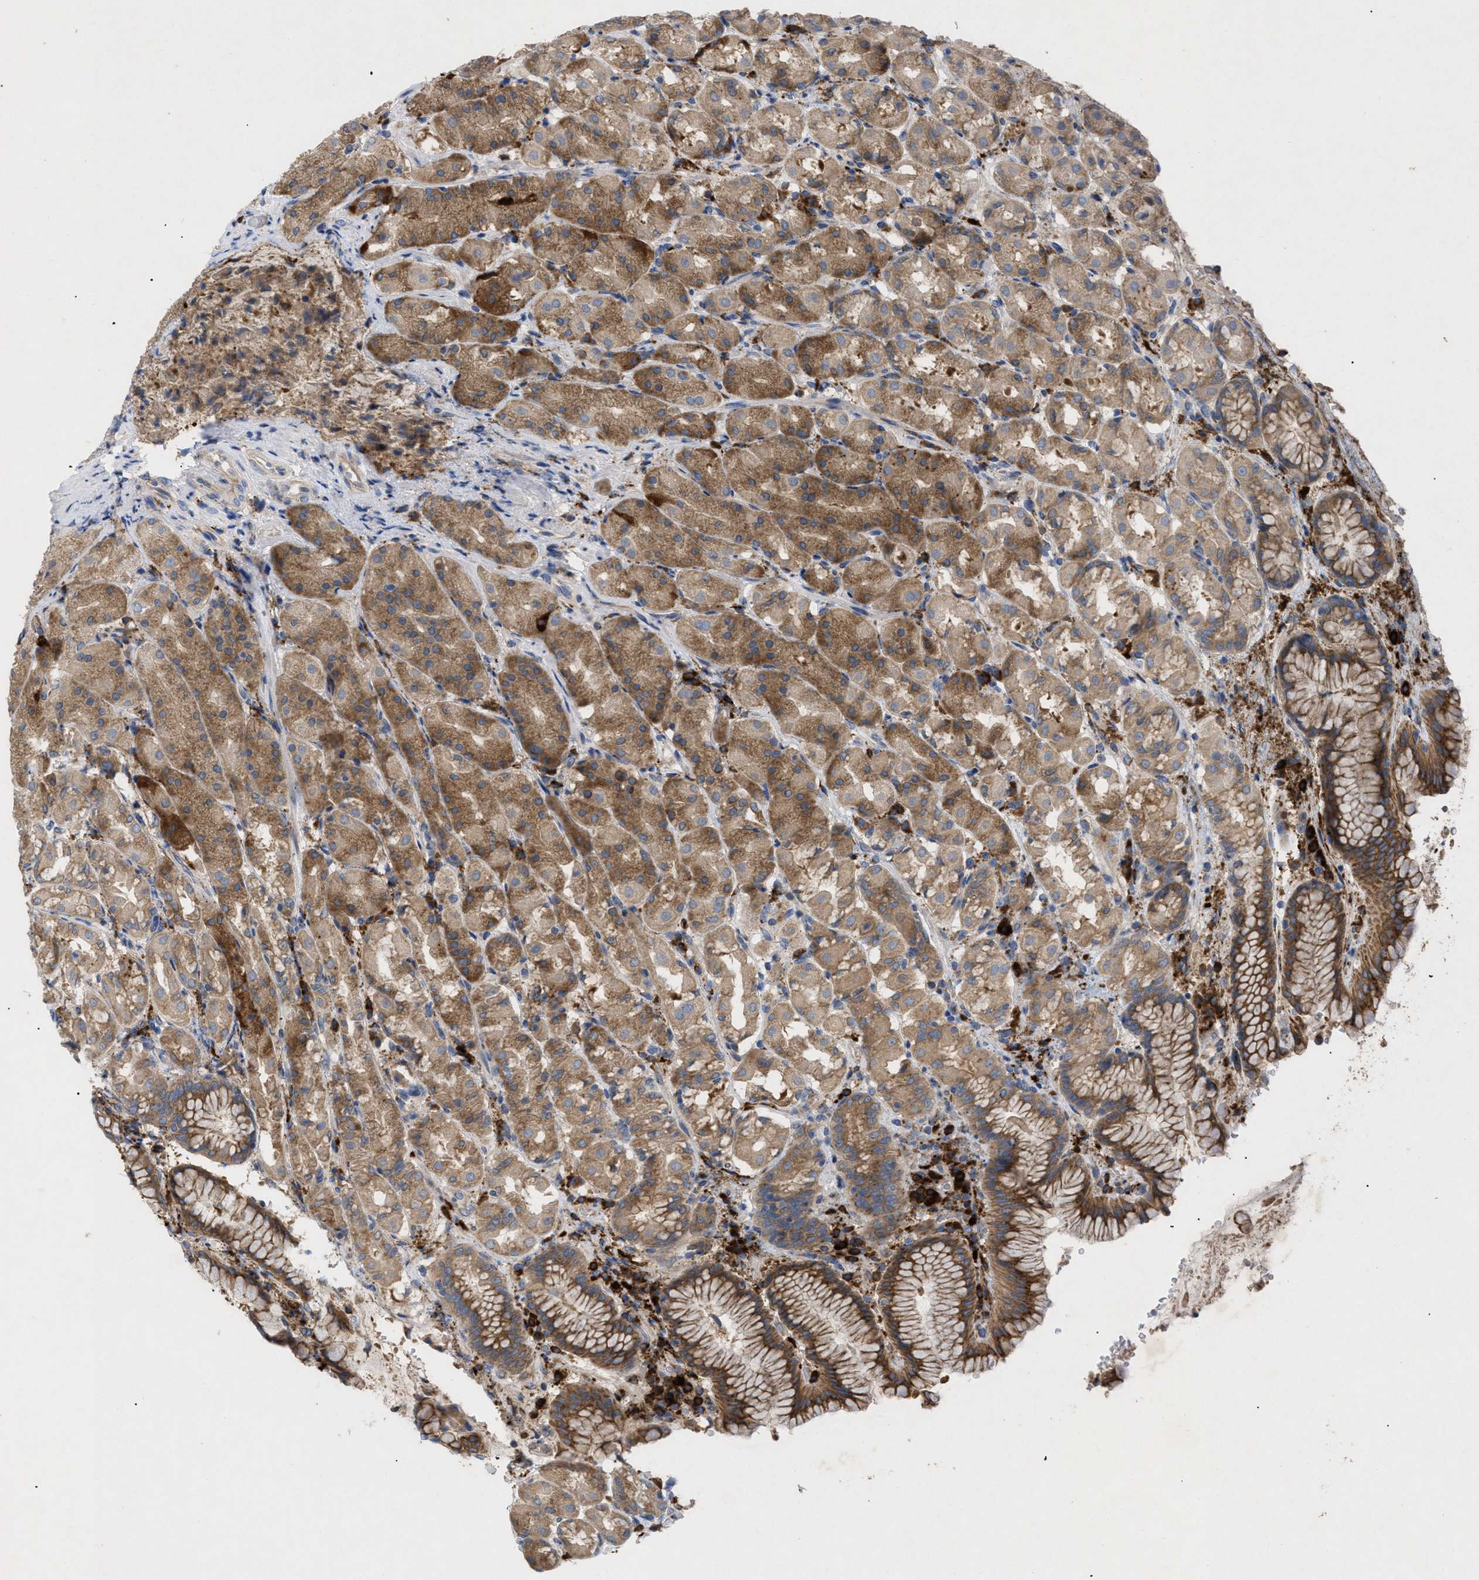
{"staining": {"intensity": "moderate", "quantity": ">75%", "location": "cytoplasmic/membranous"}, "tissue": "stomach", "cell_type": "Glandular cells", "image_type": "normal", "snomed": [{"axis": "morphology", "description": "Normal tissue, NOS"}, {"axis": "topography", "description": "Stomach"}, {"axis": "topography", "description": "Stomach, lower"}], "caption": "The histopathology image shows immunohistochemical staining of normal stomach. There is moderate cytoplasmic/membranous positivity is appreciated in about >75% of glandular cells.", "gene": "SLC50A1", "patient": {"sex": "female", "age": 56}}